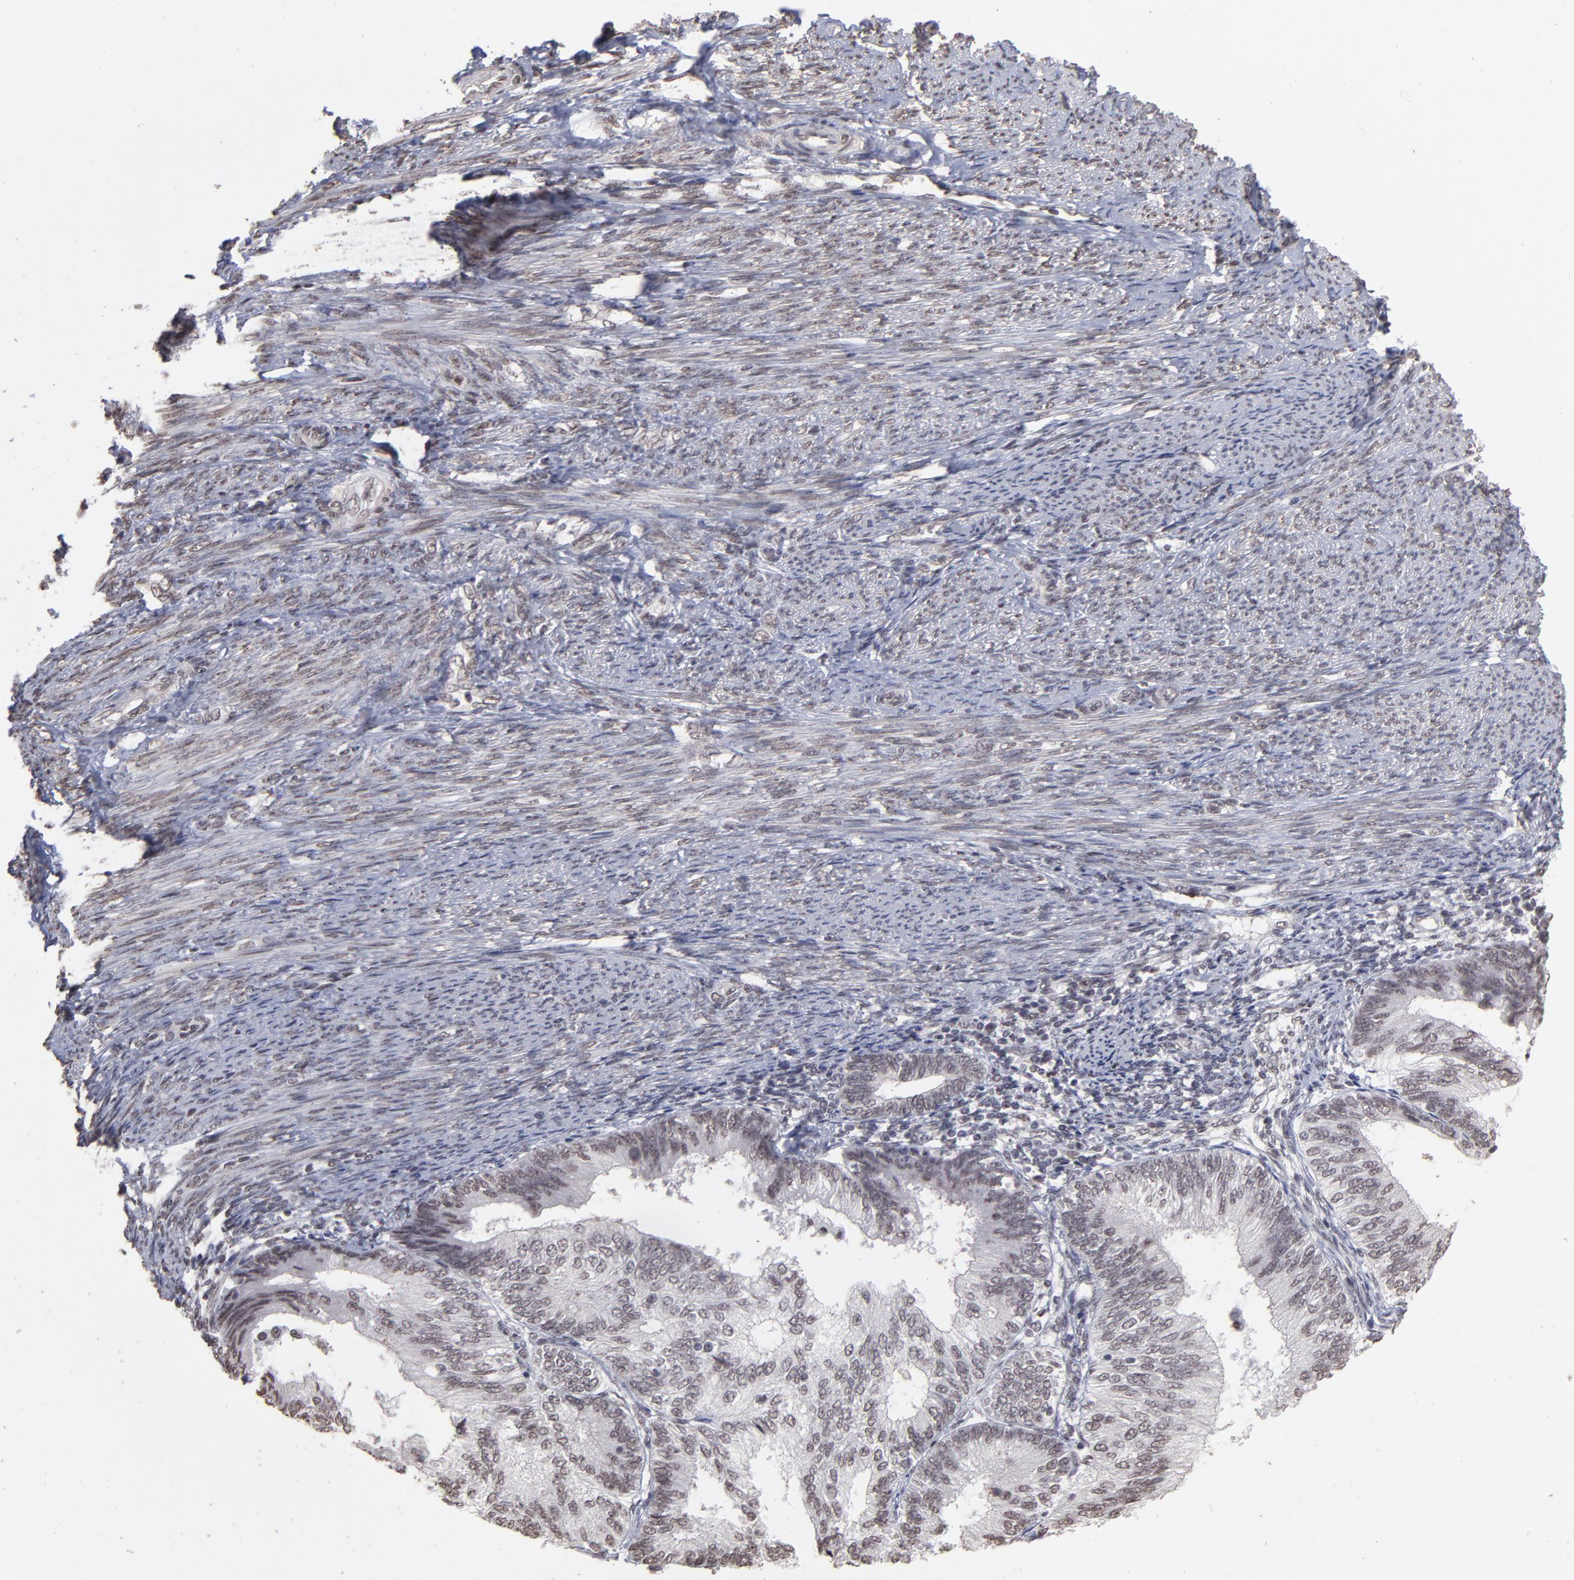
{"staining": {"intensity": "weak", "quantity": "<25%", "location": "nuclear"}, "tissue": "endometrial cancer", "cell_type": "Tumor cells", "image_type": "cancer", "snomed": [{"axis": "morphology", "description": "Adenocarcinoma, NOS"}, {"axis": "topography", "description": "Endometrium"}], "caption": "Immunohistochemical staining of endometrial cancer (adenocarcinoma) shows no significant expression in tumor cells.", "gene": "ZNF3", "patient": {"sex": "female", "age": 55}}